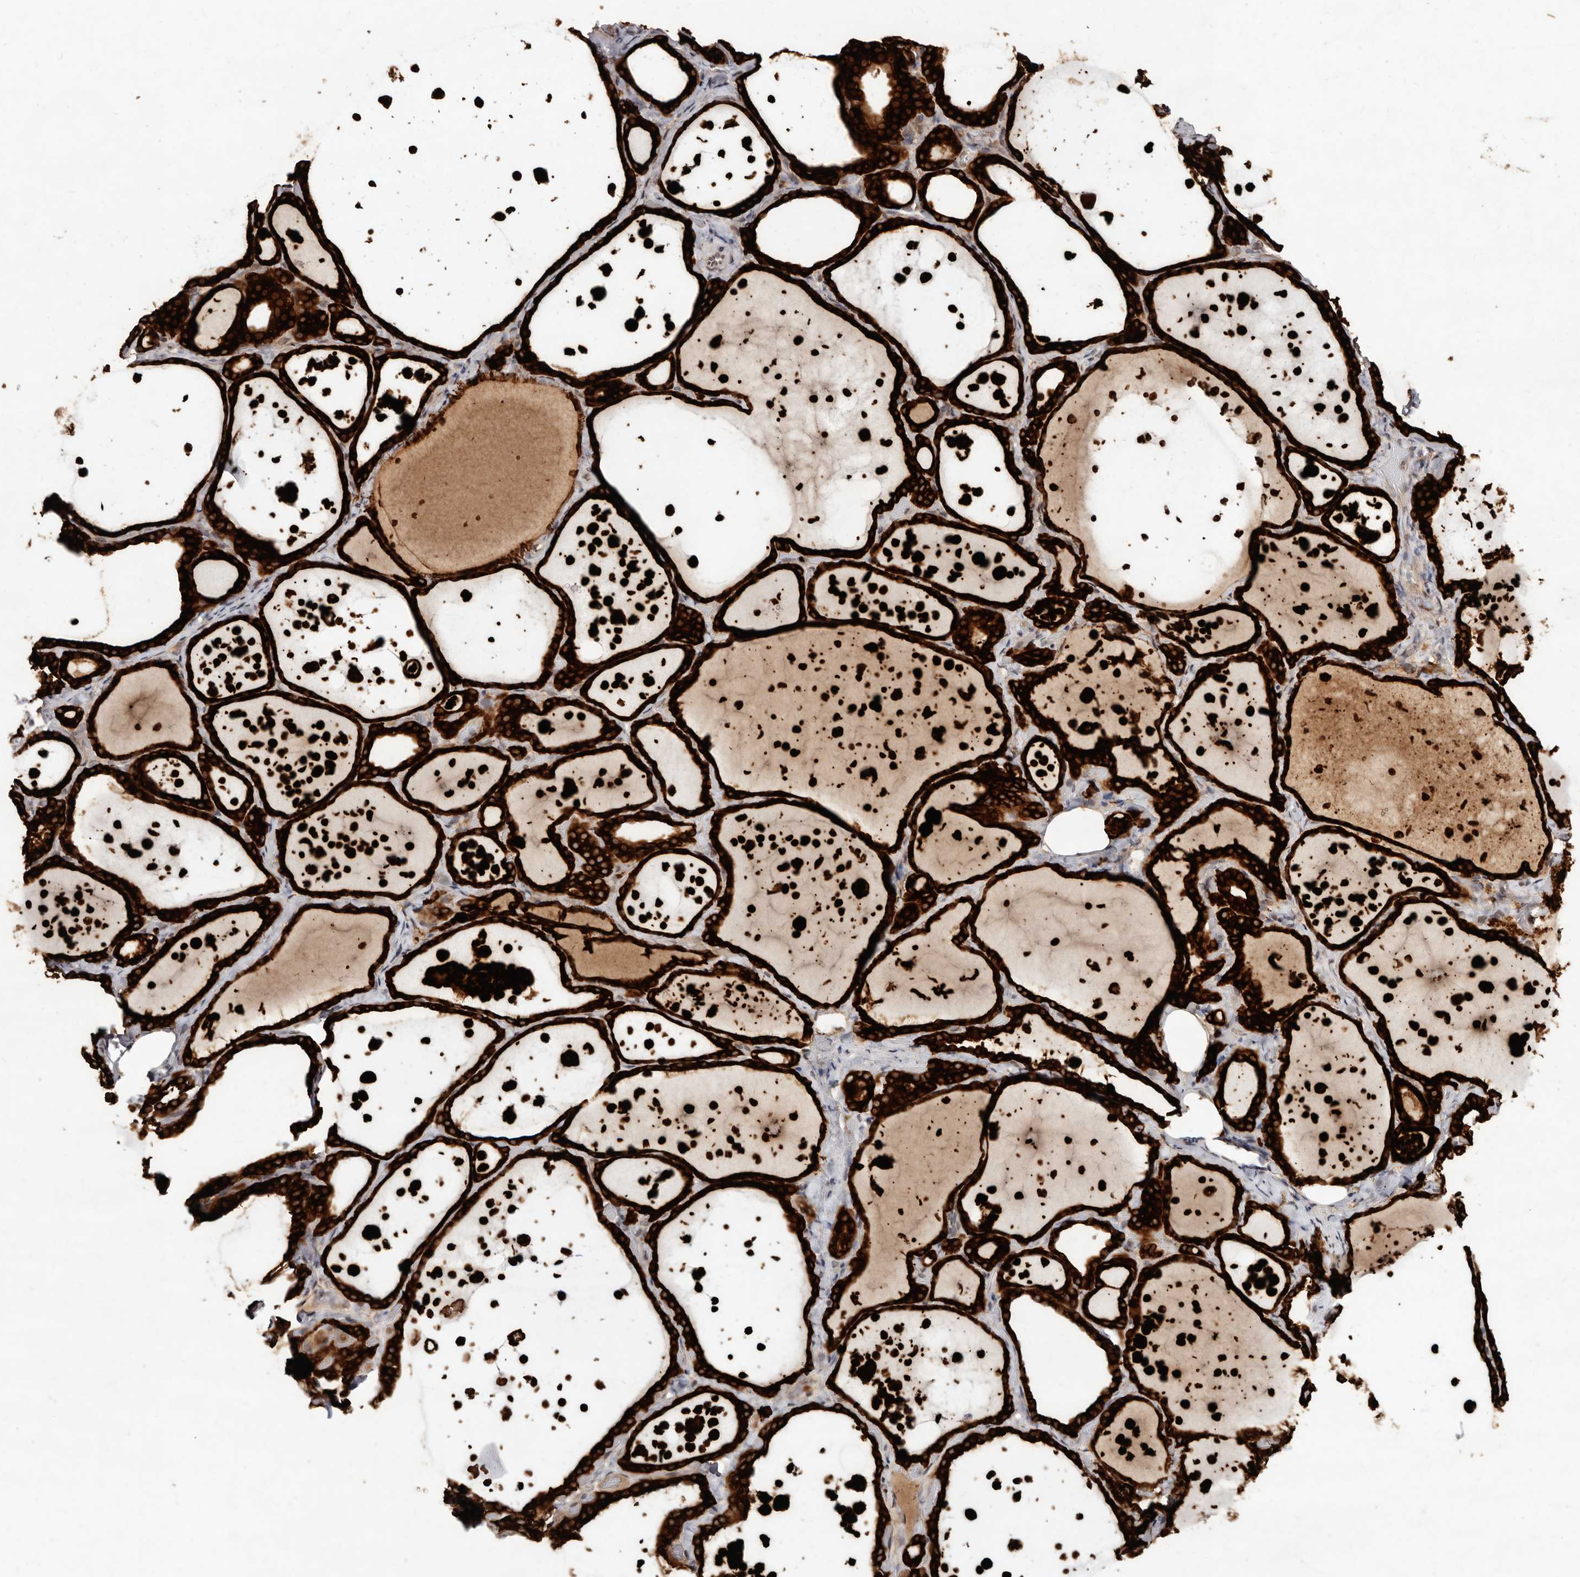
{"staining": {"intensity": "strong", "quantity": ">75%", "location": "cytoplasmic/membranous"}, "tissue": "thyroid gland", "cell_type": "Glandular cells", "image_type": "normal", "snomed": [{"axis": "morphology", "description": "Normal tissue, NOS"}, {"axis": "topography", "description": "Thyroid gland"}], "caption": "Normal thyroid gland shows strong cytoplasmic/membranous positivity in approximately >75% of glandular cells.", "gene": "LCORL", "patient": {"sex": "female", "age": 44}}